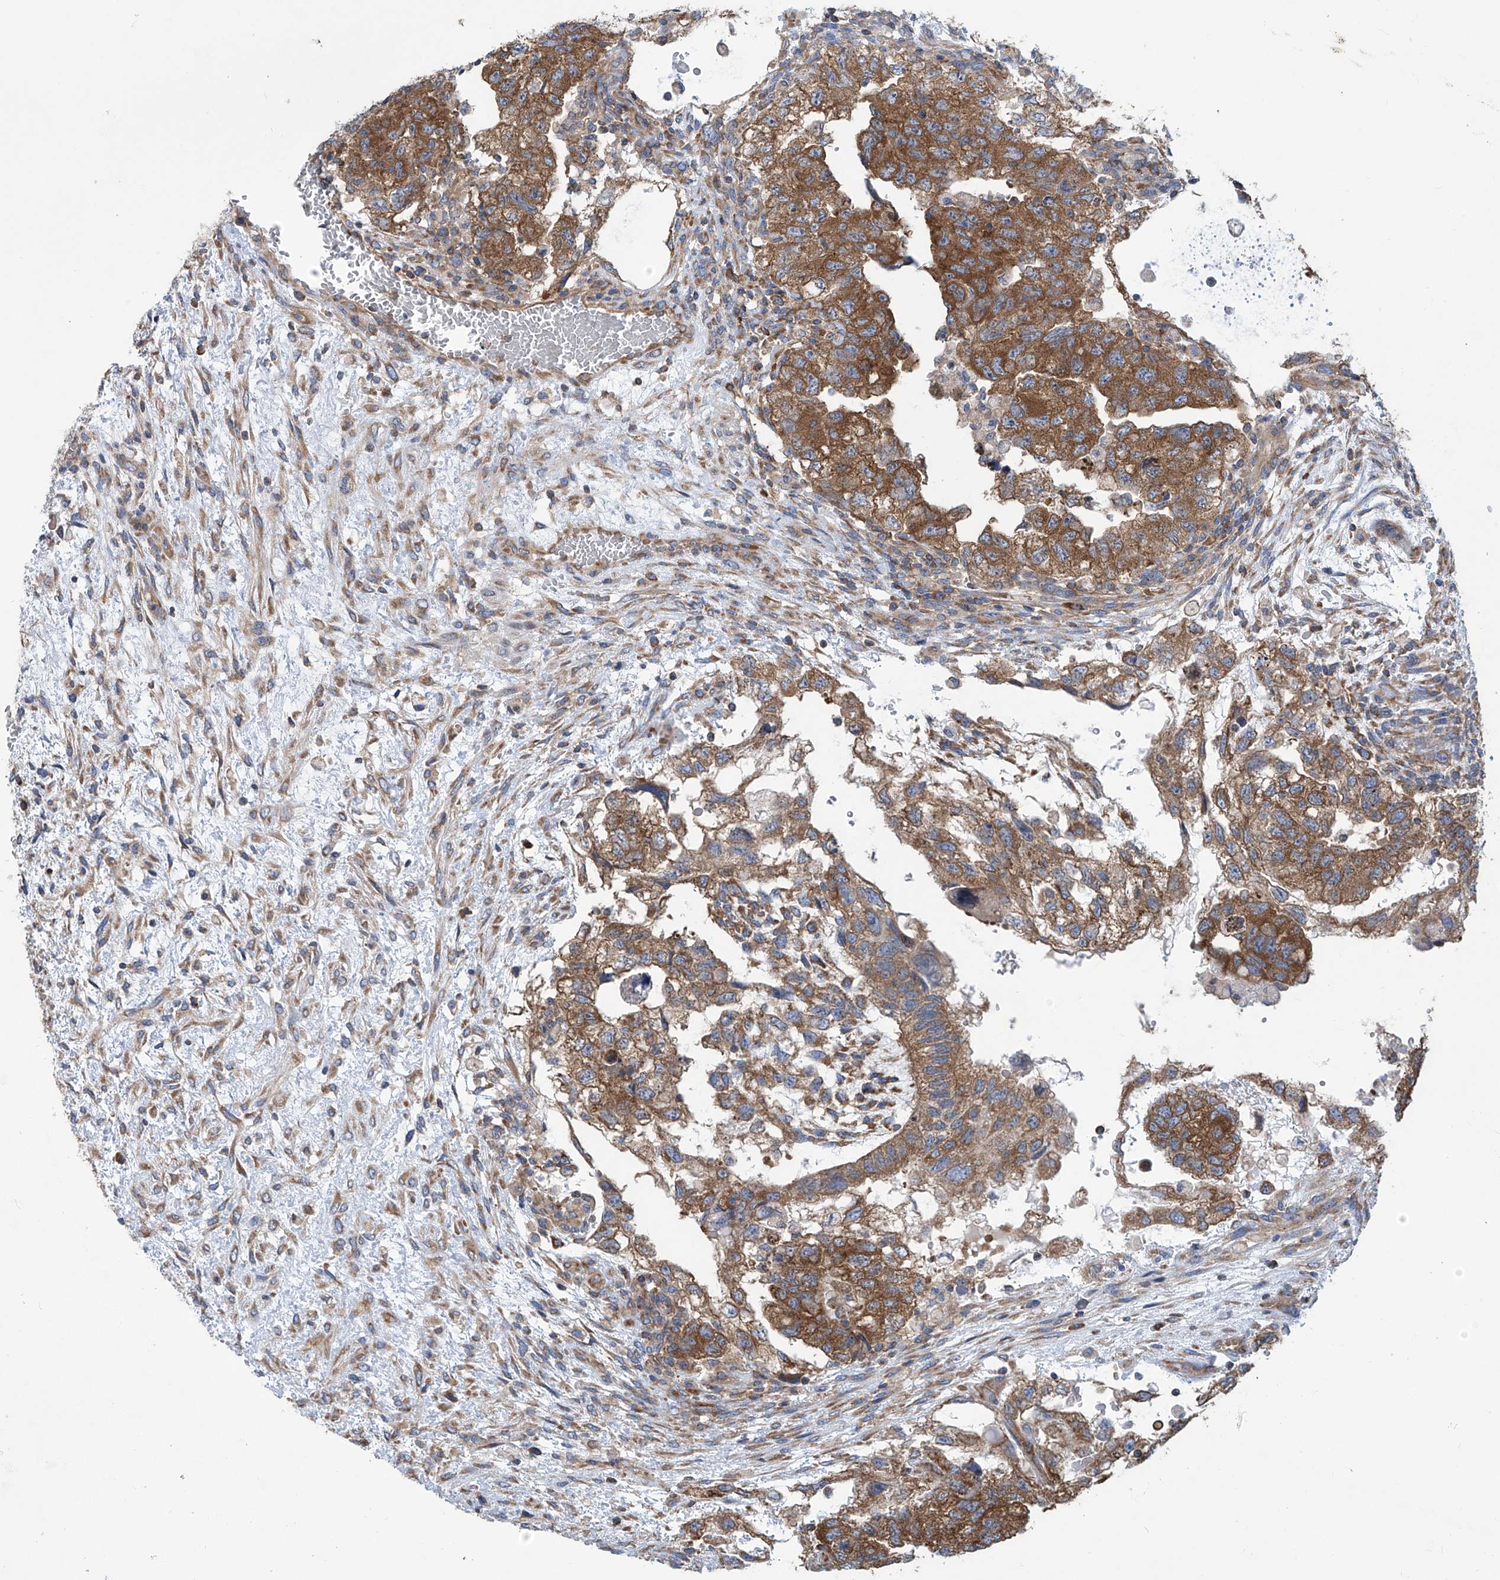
{"staining": {"intensity": "strong", "quantity": ">75%", "location": "cytoplasmic/membranous"}, "tissue": "testis cancer", "cell_type": "Tumor cells", "image_type": "cancer", "snomed": [{"axis": "morphology", "description": "Carcinoma, Embryonal, NOS"}, {"axis": "topography", "description": "Testis"}], "caption": "IHC (DAB (3,3'-diaminobenzidine)) staining of testis embryonal carcinoma demonstrates strong cytoplasmic/membranous protein expression in about >75% of tumor cells.", "gene": "SENP2", "patient": {"sex": "male", "age": 36}}